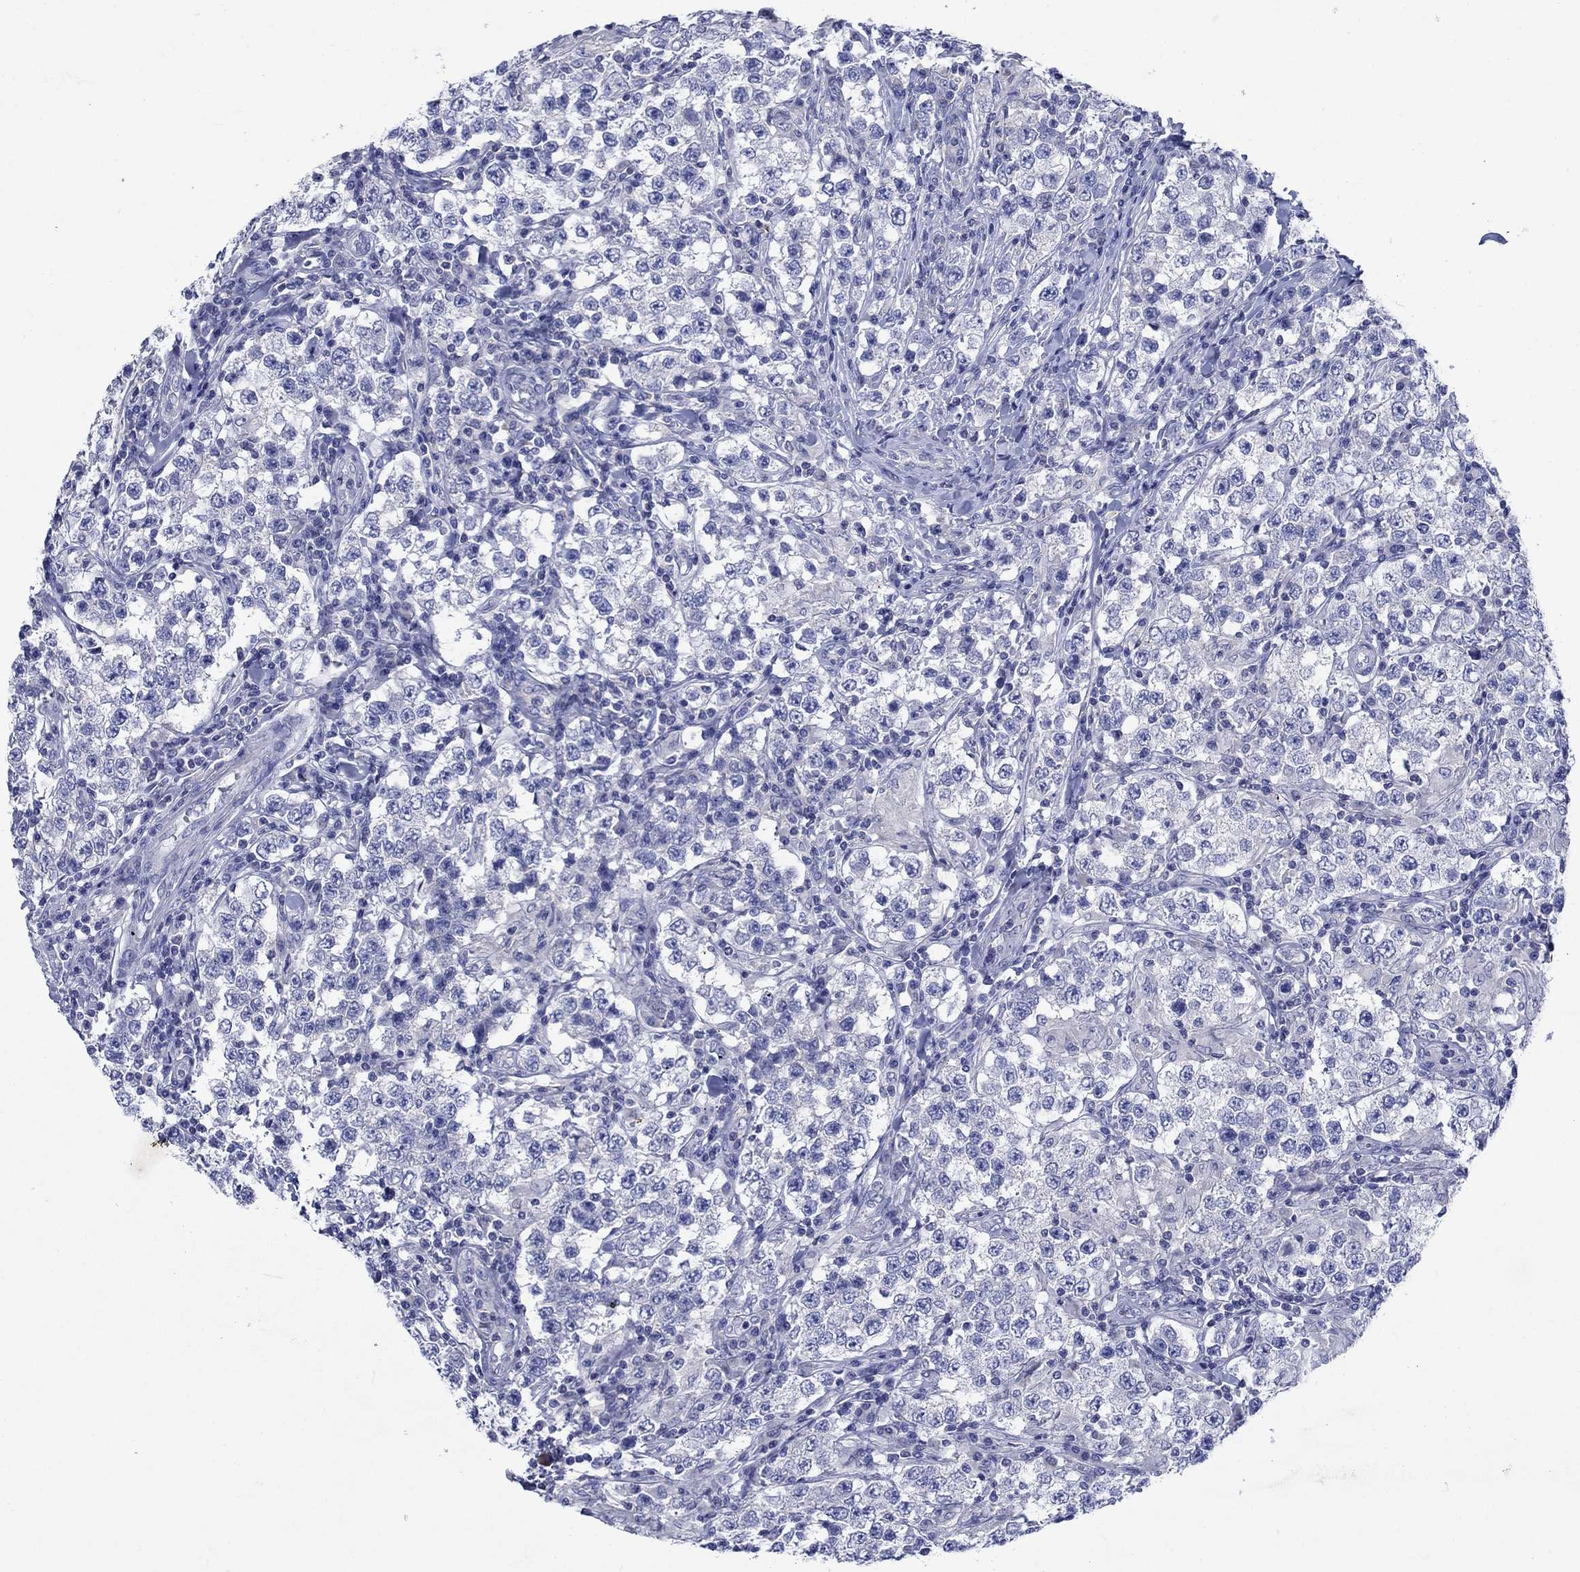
{"staining": {"intensity": "weak", "quantity": "<25%", "location": "cytoplasmic/membranous"}, "tissue": "testis cancer", "cell_type": "Tumor cells", "image_type": "cancer", "snomed": [{"axis": "morphology", "description": "Seminoma, NOS"}, {"axis": "morphology", "description": "Carcinoma, Embryonal, NOS"}, {"axis": "topography", "description": "Testis"}], "caption": "IHC of seminoma (testis) reveals no staining in tumor cells.", "gene": "SULT2B1", "patient": {"sex": "male", "age": 41}}